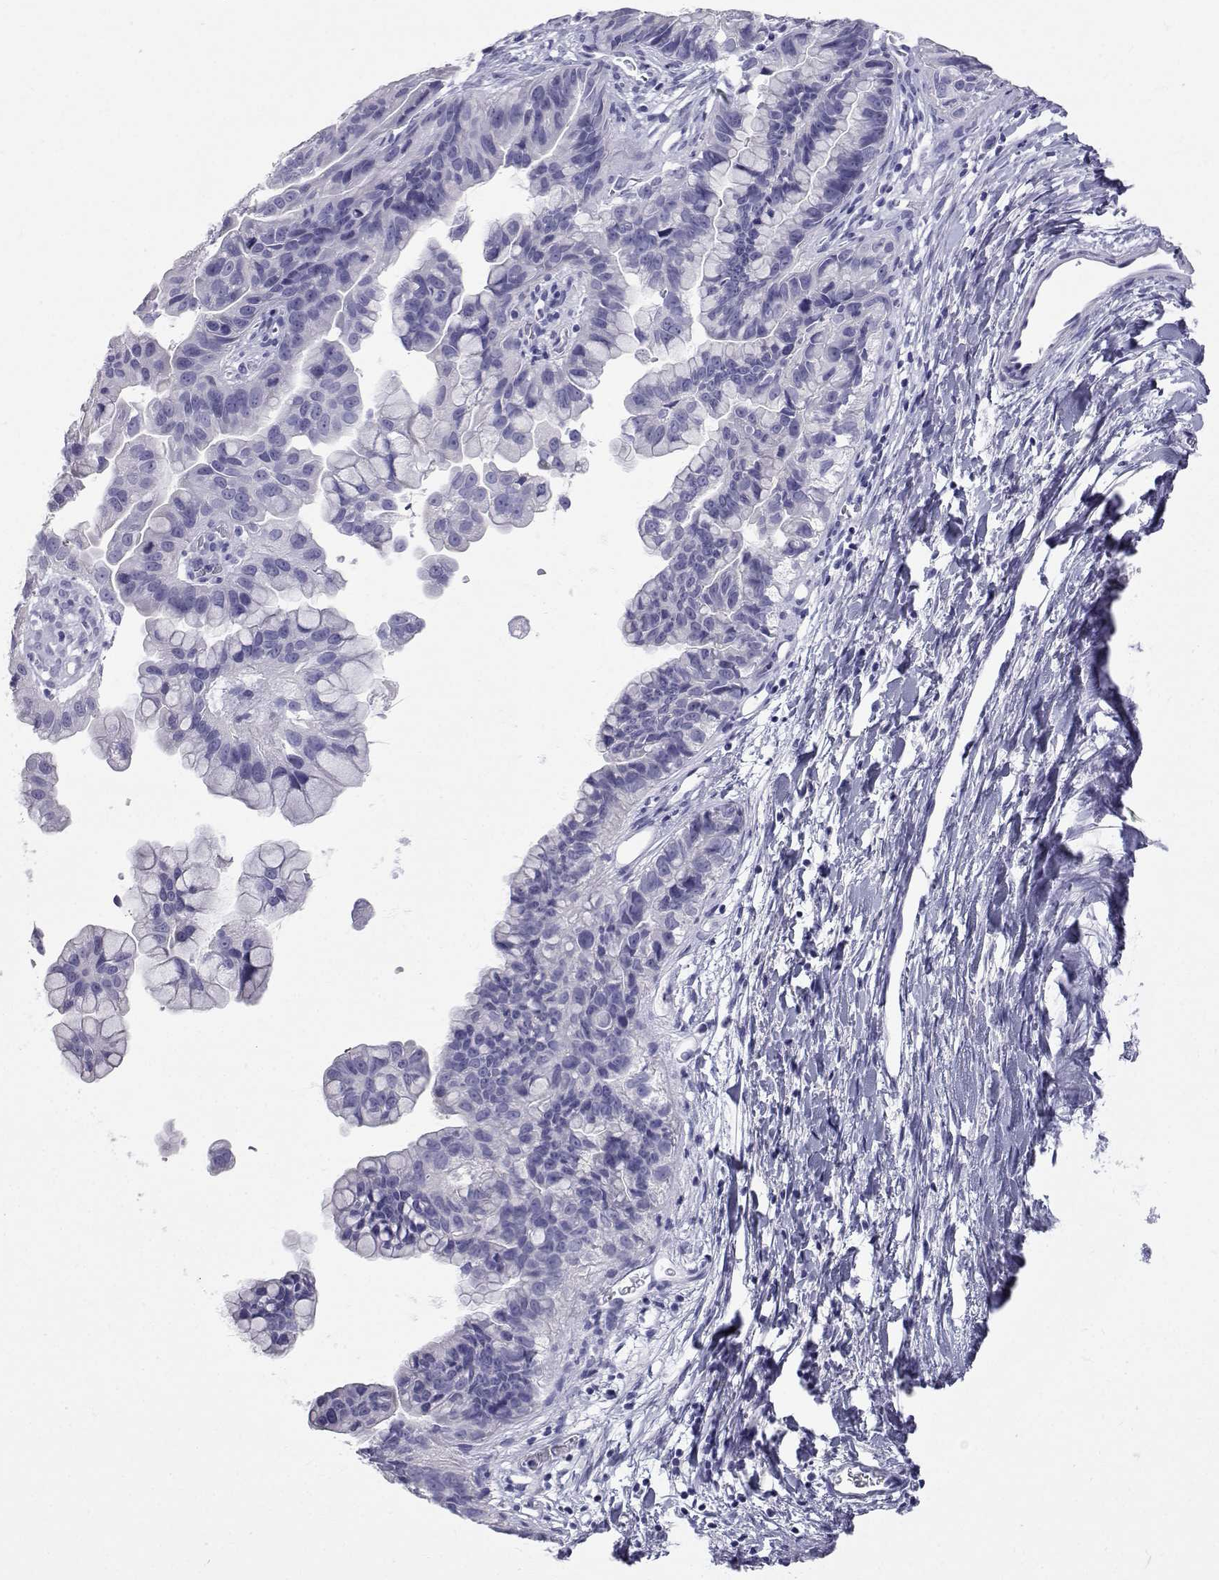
{"staining": {"intensity": "negative", "quantity": "none", "location": "none"}, "tissue": "ovarian cancer", "cell_type": "Tumor cells", "image_type": "cancer", "snomed": [{"axis": "morphology", "description": "Cystadenocarcinoma, mucinous, NOS"}, {"axis": "topography", "description": "Ovary"}], "caption": "DAB (3,3'-diaminobenzidine) immunohistochemical staining of human ovarian cancer (mucinous cystadenocarcinoma) shows no significant positivity in tumor cells.", "gene": "SLC6A3", "patient": {"sex": "female", "age": 76}}